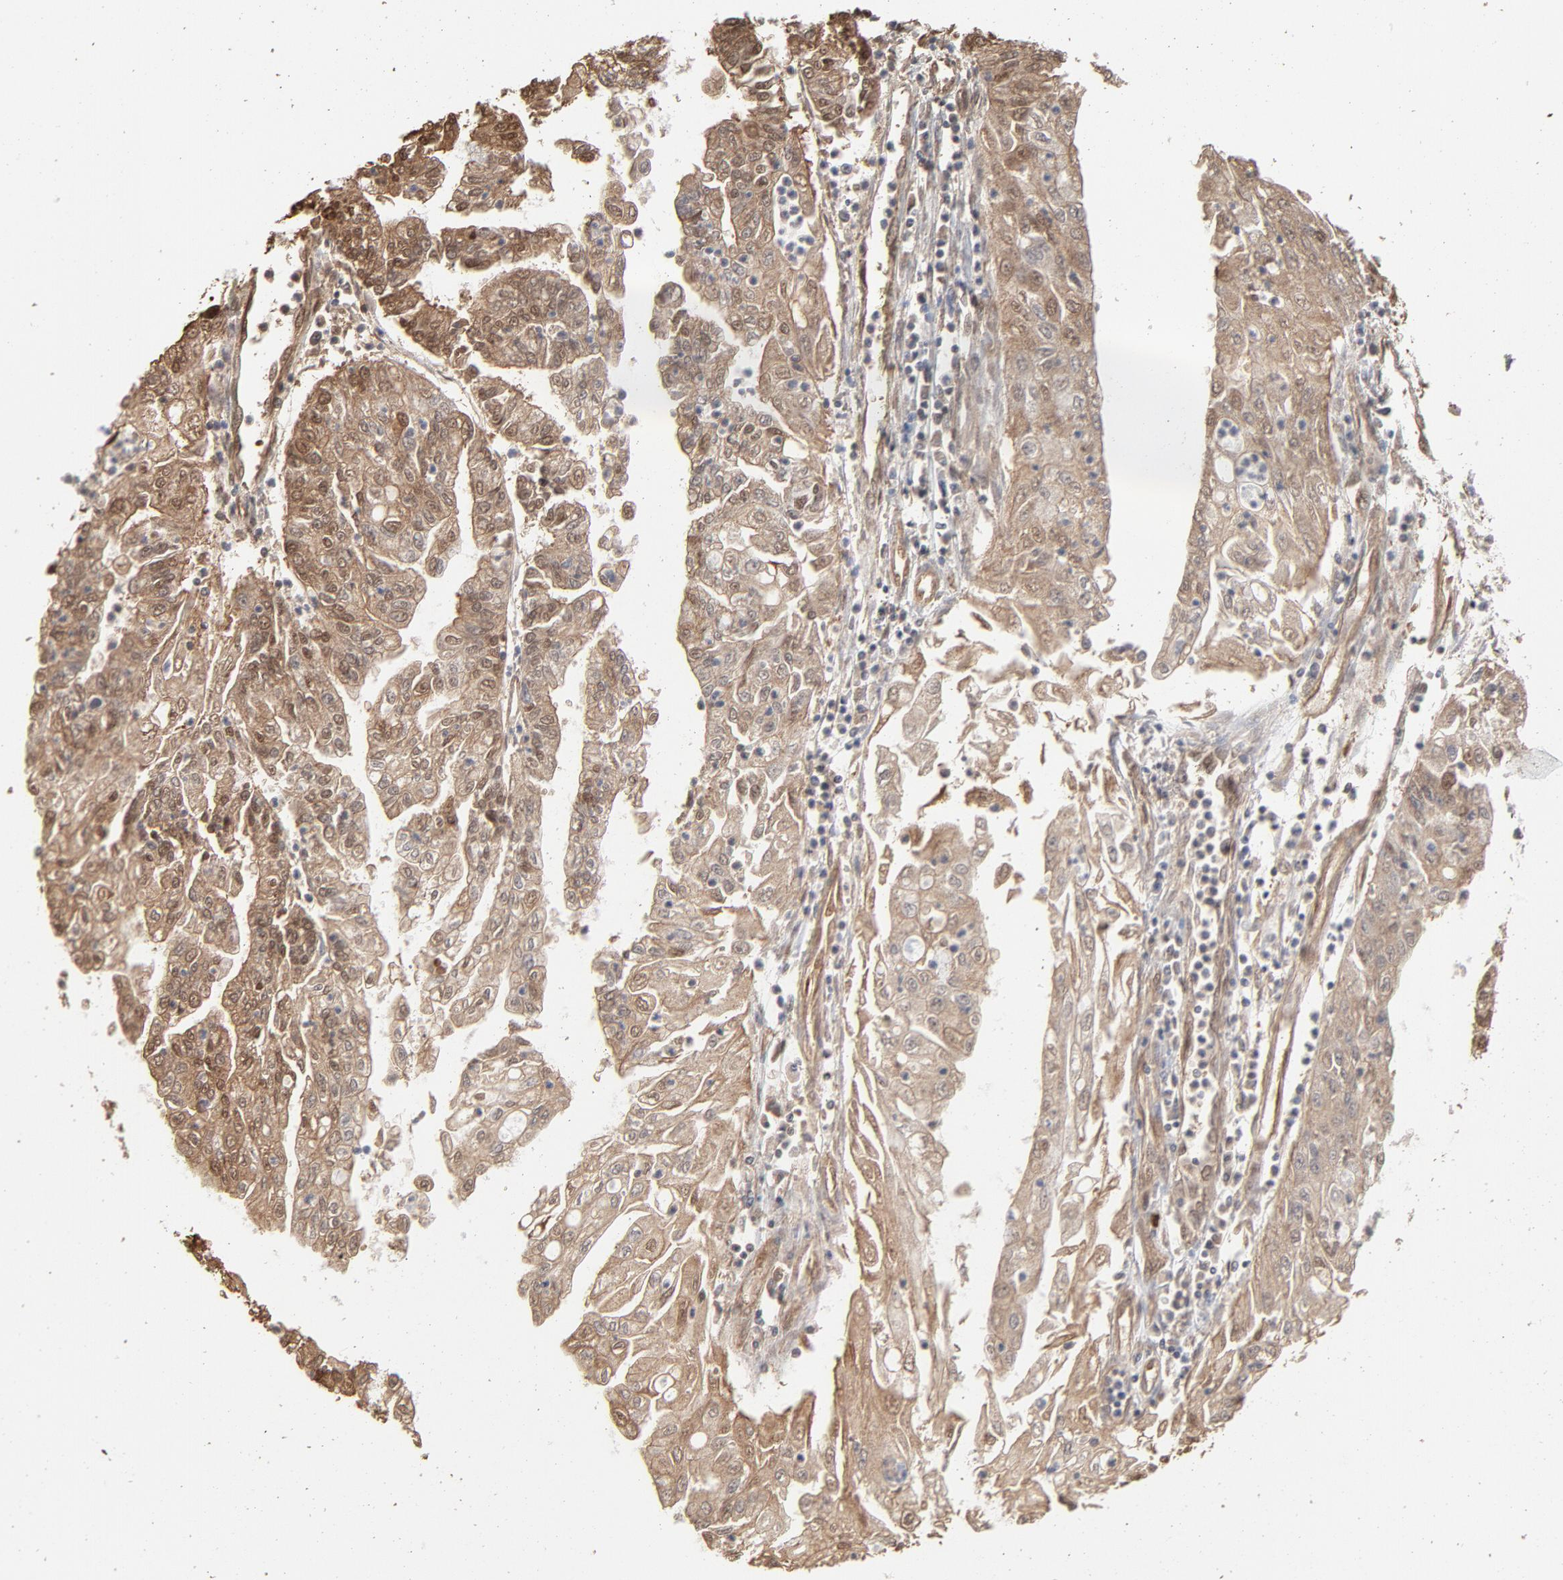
{"staining": {"intensity": "moderate", "quantity": ">75%", "location": "cytoplasmic/membranous,nuclear"}, "tissue": "endometrial cancer", "cell_type": "Tumor cells", "image_type": "cancer", "snomed": [{"axis": "morphology", "description": "Adenocarcinoma, NOS"}, {"axis": "topography", "description": "Endometrium"}], "caption": "Immunohistochemical staining of human endometrial cancer (adenocarcinoma) demonstrates moderate cytoplasmic/membranous and nuclear protein staining in approximately >75% of tumor cells.", "gene": "PPP2CA", "patient": {"sex": "female", "age": 75}}